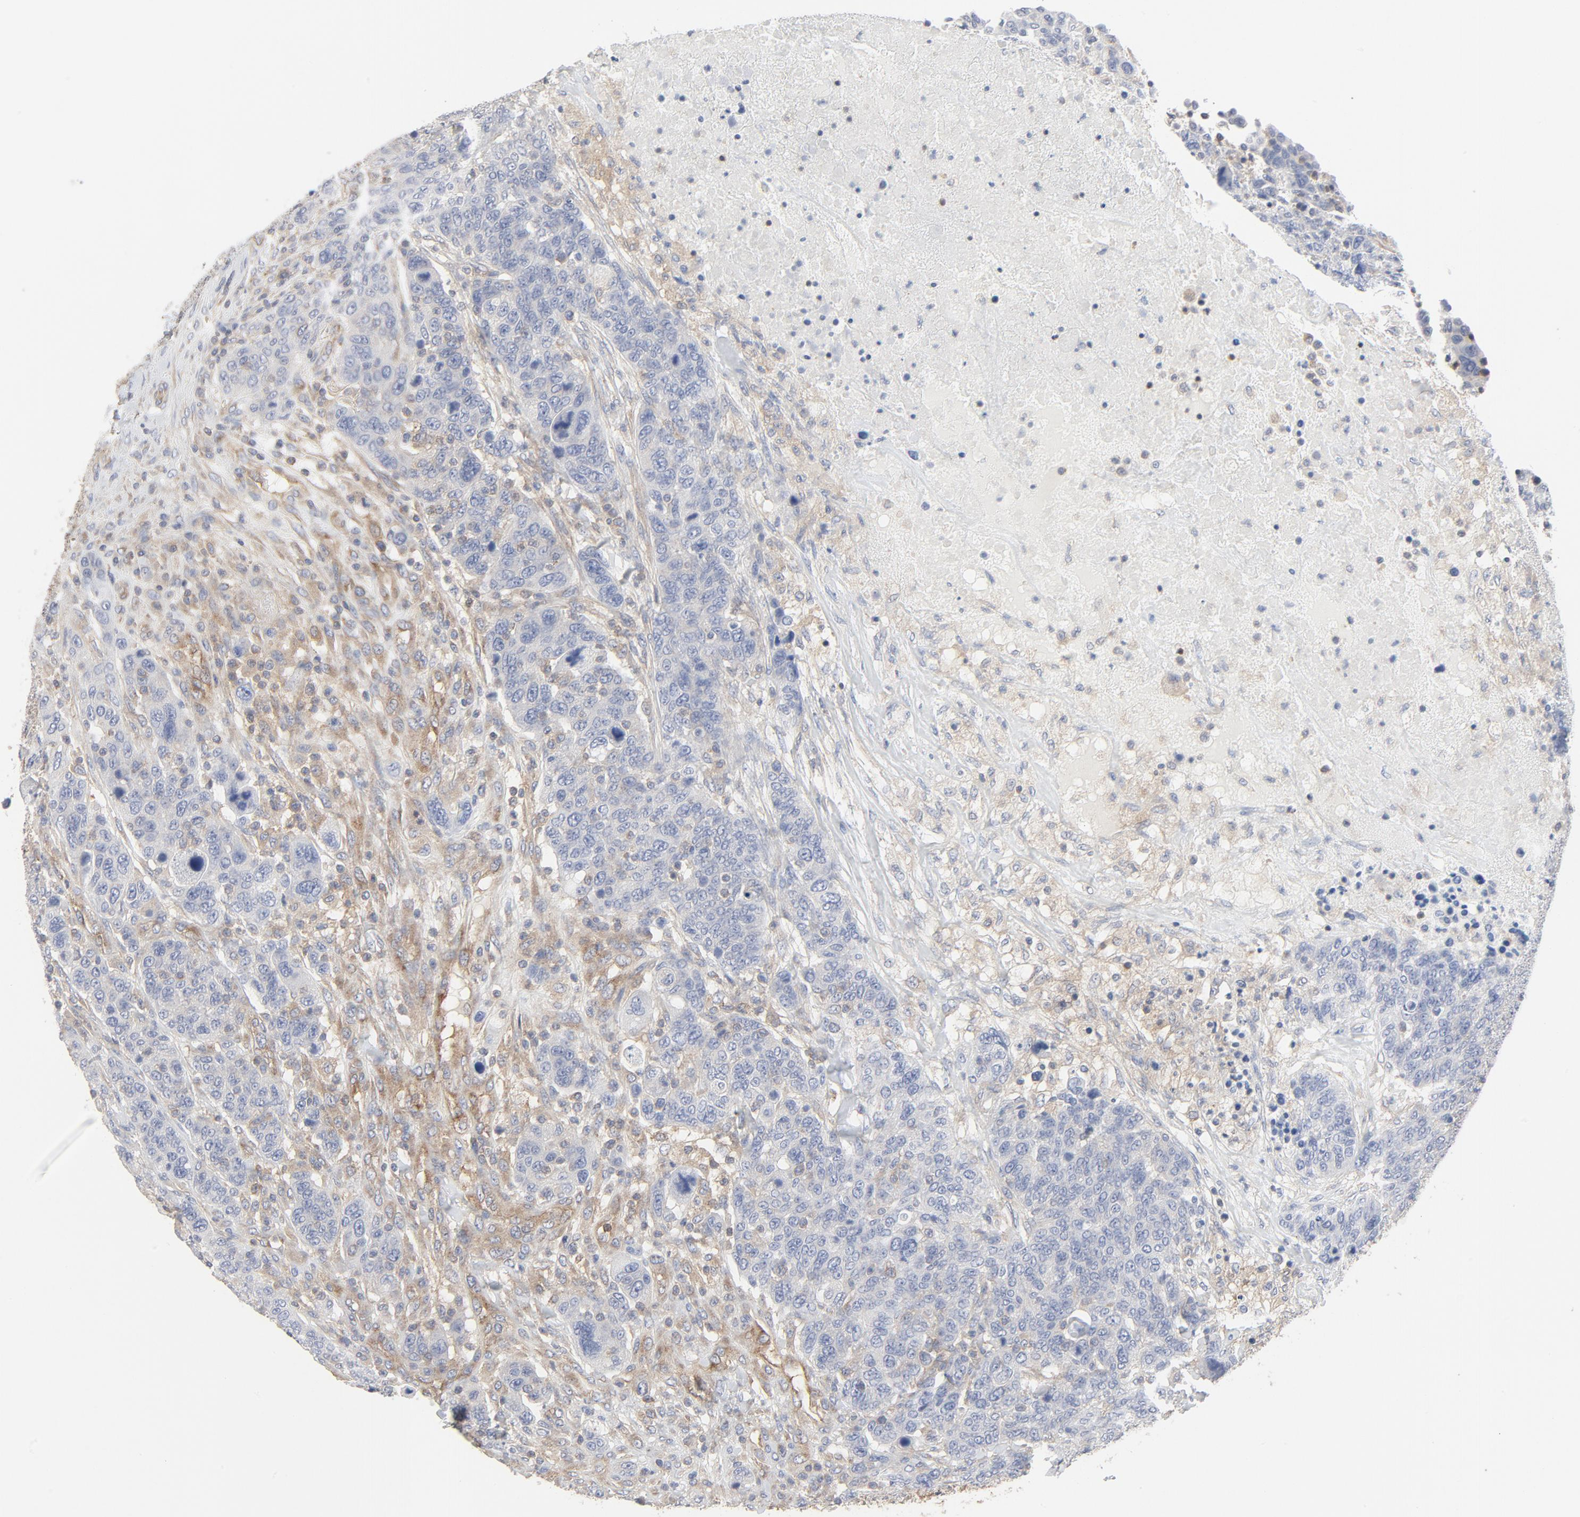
{"staining": {"intensity": "weak", "quantity": "<25%", "location": "cytoplasmic/membranous"}, "tissue": "breast cancer", "cell_type": "Tumor cells", "image_type": "cancer", "snomed": [{"axis": "morphology", "description": "Duct carcinoma"}, {"axis": "topography", "description": "Breast"}], "caption": "Tumor cells show no significant protein expression in intraductal carcinoma (breast).", "gene": "RABEP1", "patient": {"sex": "female", "age": 37}}